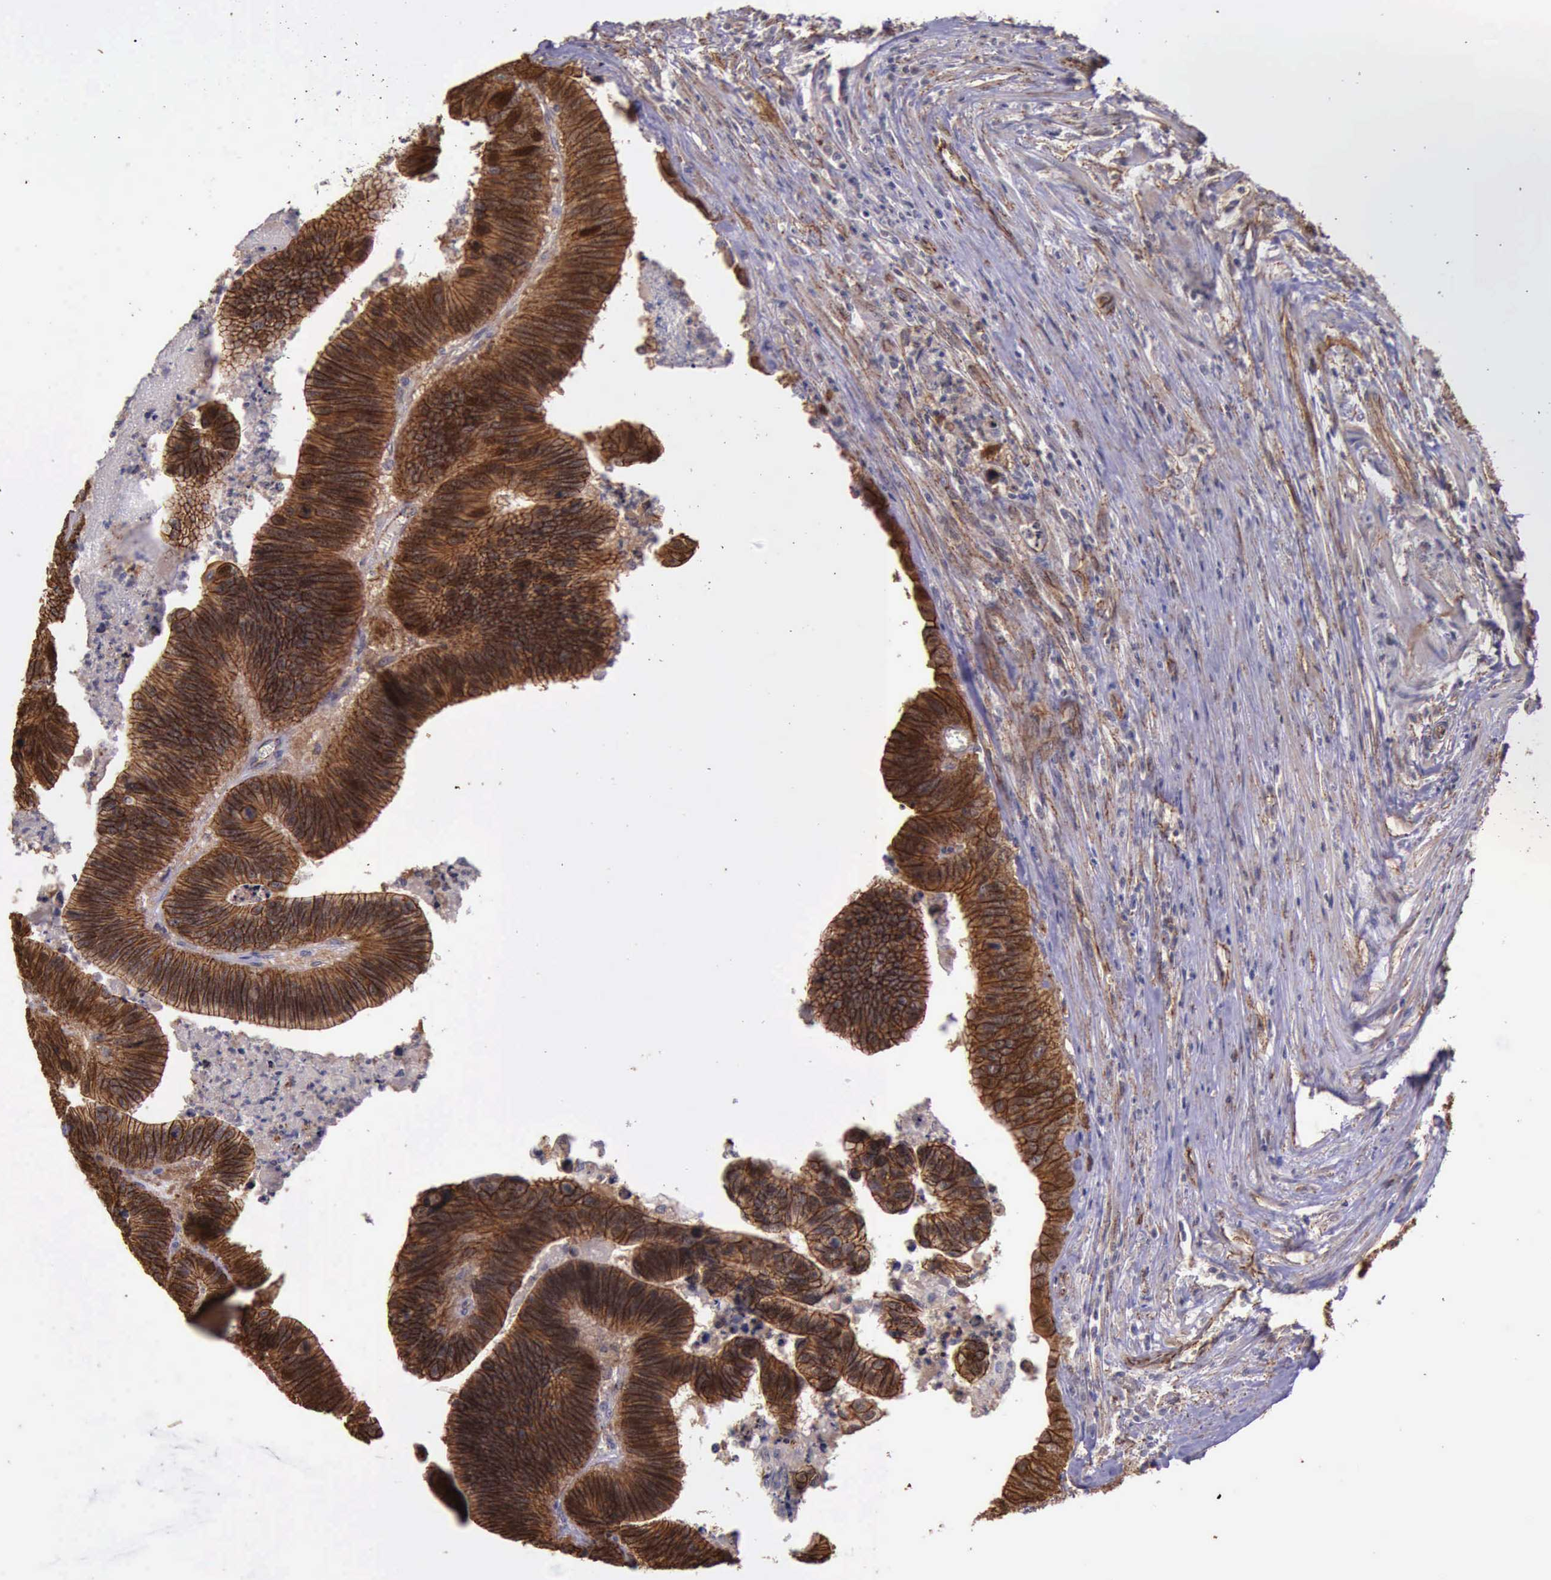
{"staining": {"intensity": "strong", "quantity": ">75%", "location": "cytoplasmic/membranous"}, "tissue": "colorectal cancer", "cell_type": "Tumor cells", "image_type": "cancer", "snomed": [{"axis": "morphology", "description": "Adenocarcinoma, NOS"}, {"axis": "topography", "description": "Colon"}], "caption": "Adenocarcinoma (colorectal) stained with a protein marker exhibits strong staining in tumor cells.", "gene": "CTNNB1", "patient": {"sex": "male", "age": 72}}